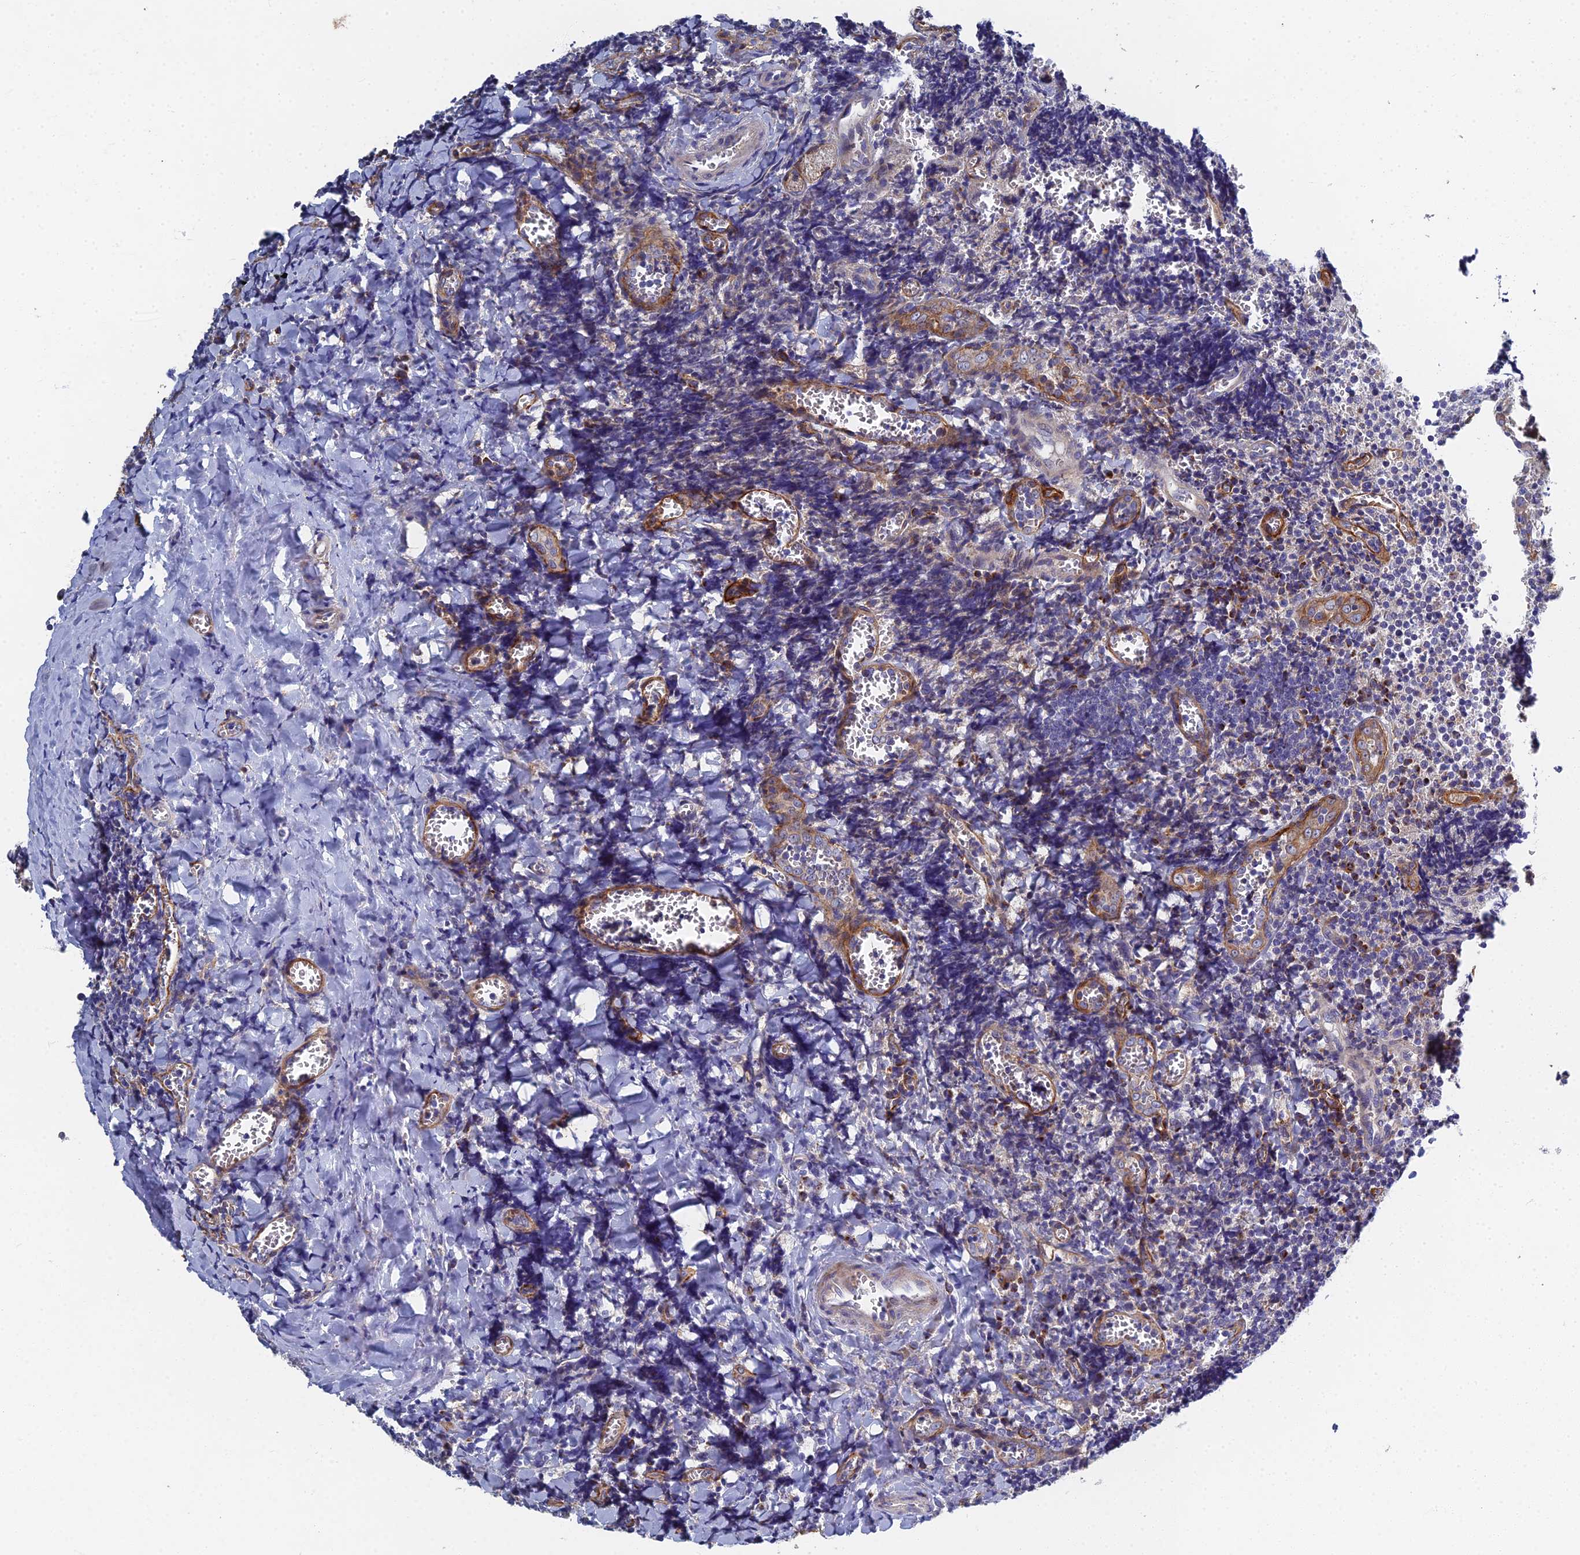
{"staining": {"intensity": "negative", "quantity": "none", "location": "none"}, "tissue": "tonsil", "cell_type": "Germinal center cells", "image_type": "normal", "snomed": [{"axis": "morphology", "description": "Normal tissue, NOS"}, {"axis": "topography", "description": "Tonsil"}], "caption": "The IHC photomicrograph has no significant positivity in germinal center cells of tonsil. (Immunohistochemistry (ihc), brightfield microscopy, high magnification).", "gene": "RNASEK", "patient": {"sex": "male", "age": 27}}